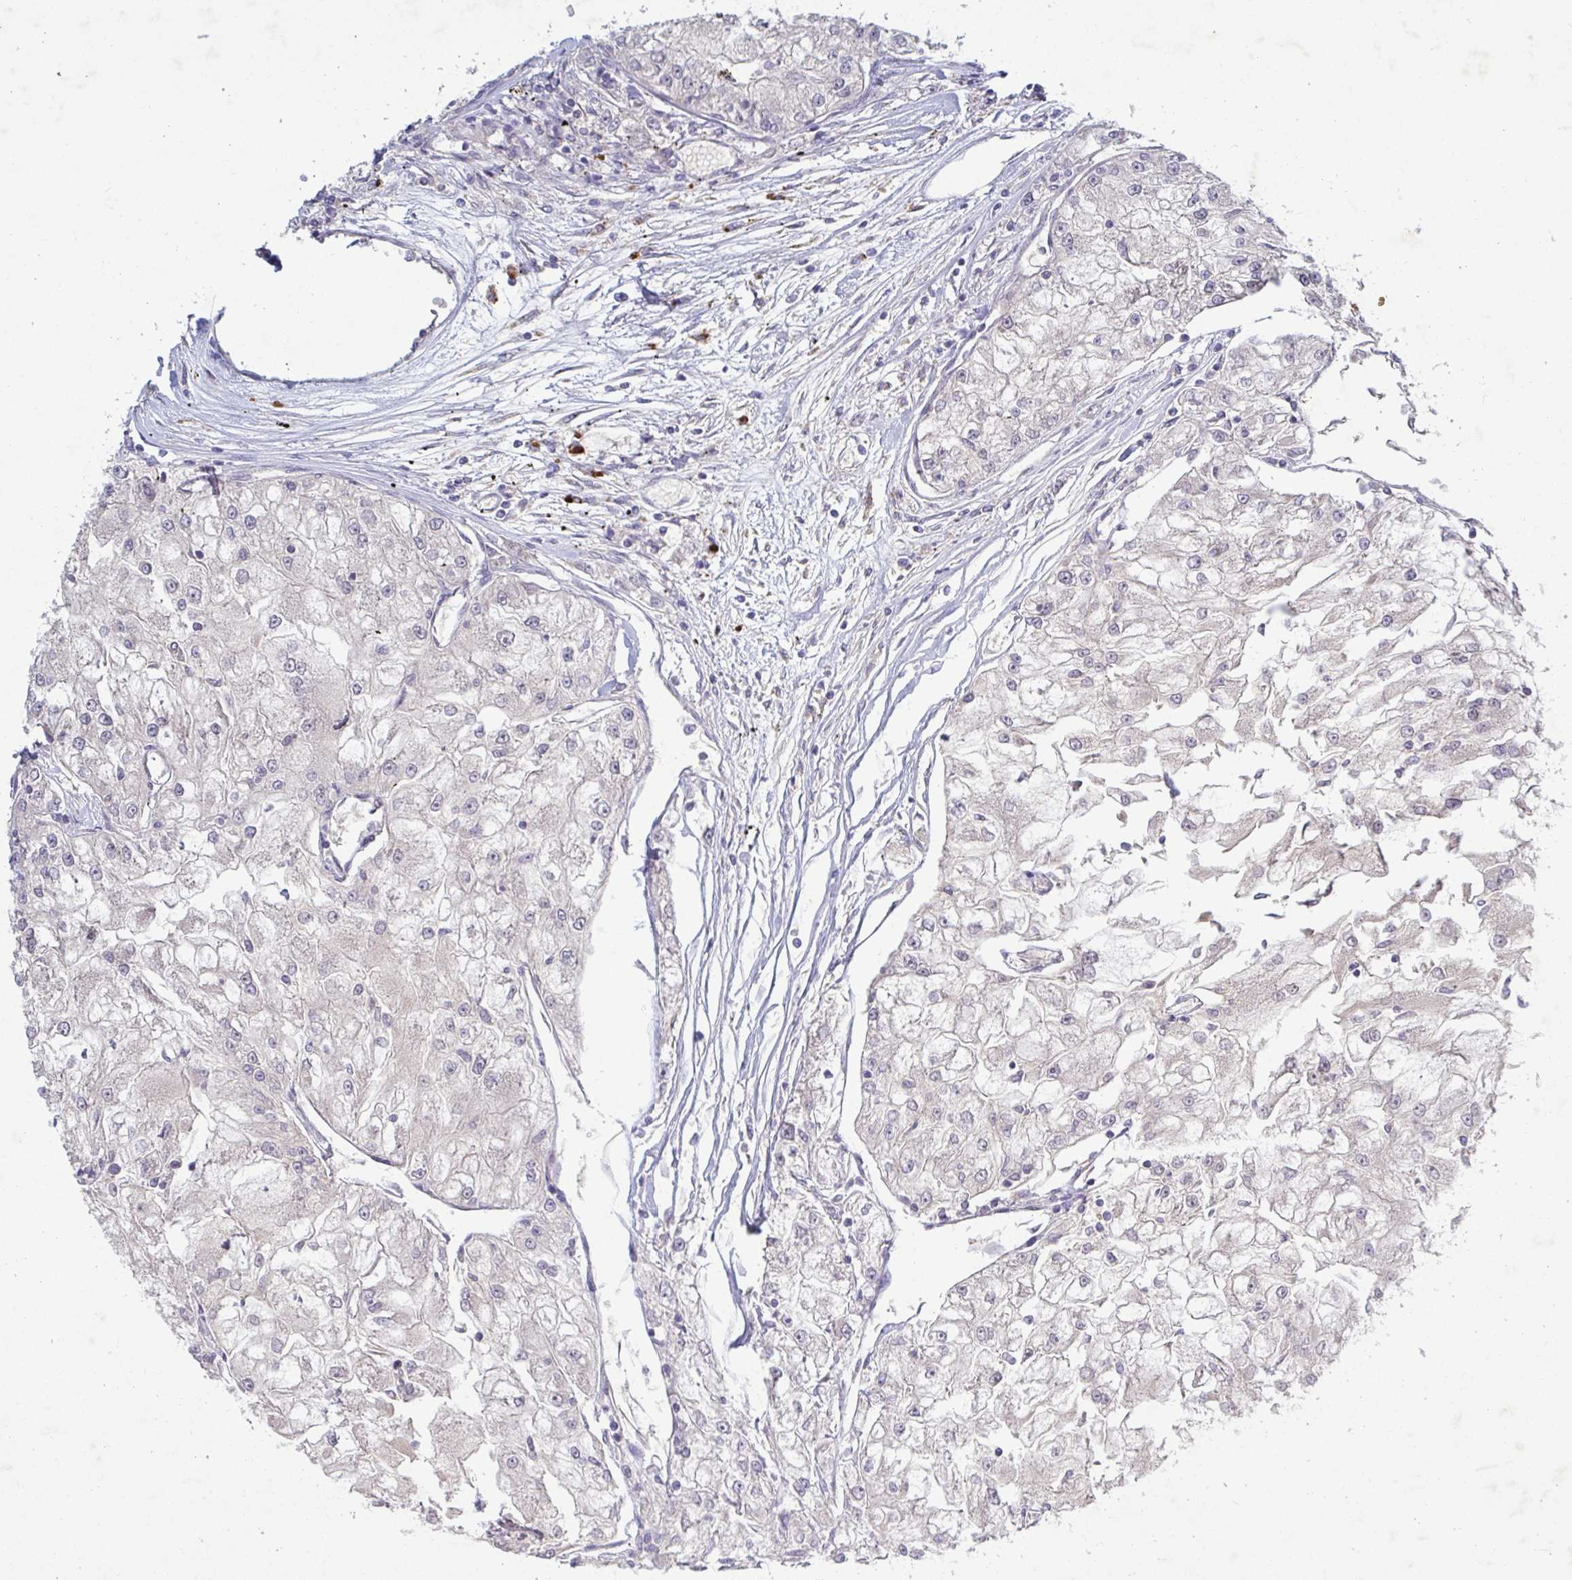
{"staining": {"intensity": "negative", "quantity": "none", "location": "none"}, "tissue": "renal cancer", "cell_type": "Tumor cells", "image_type": "cancer", "snomed": [{"axis": "morphology", "description": "Adenocarcinoma, NOS"}, {"axis": "topography", "description": "Kidney"}], "caption": "Tumor cells are negative for brown protein staining in renal cancer (adenocarcinoma).", "gene": "GALNT13", "patient": {"sex": "female", "age": 72}}